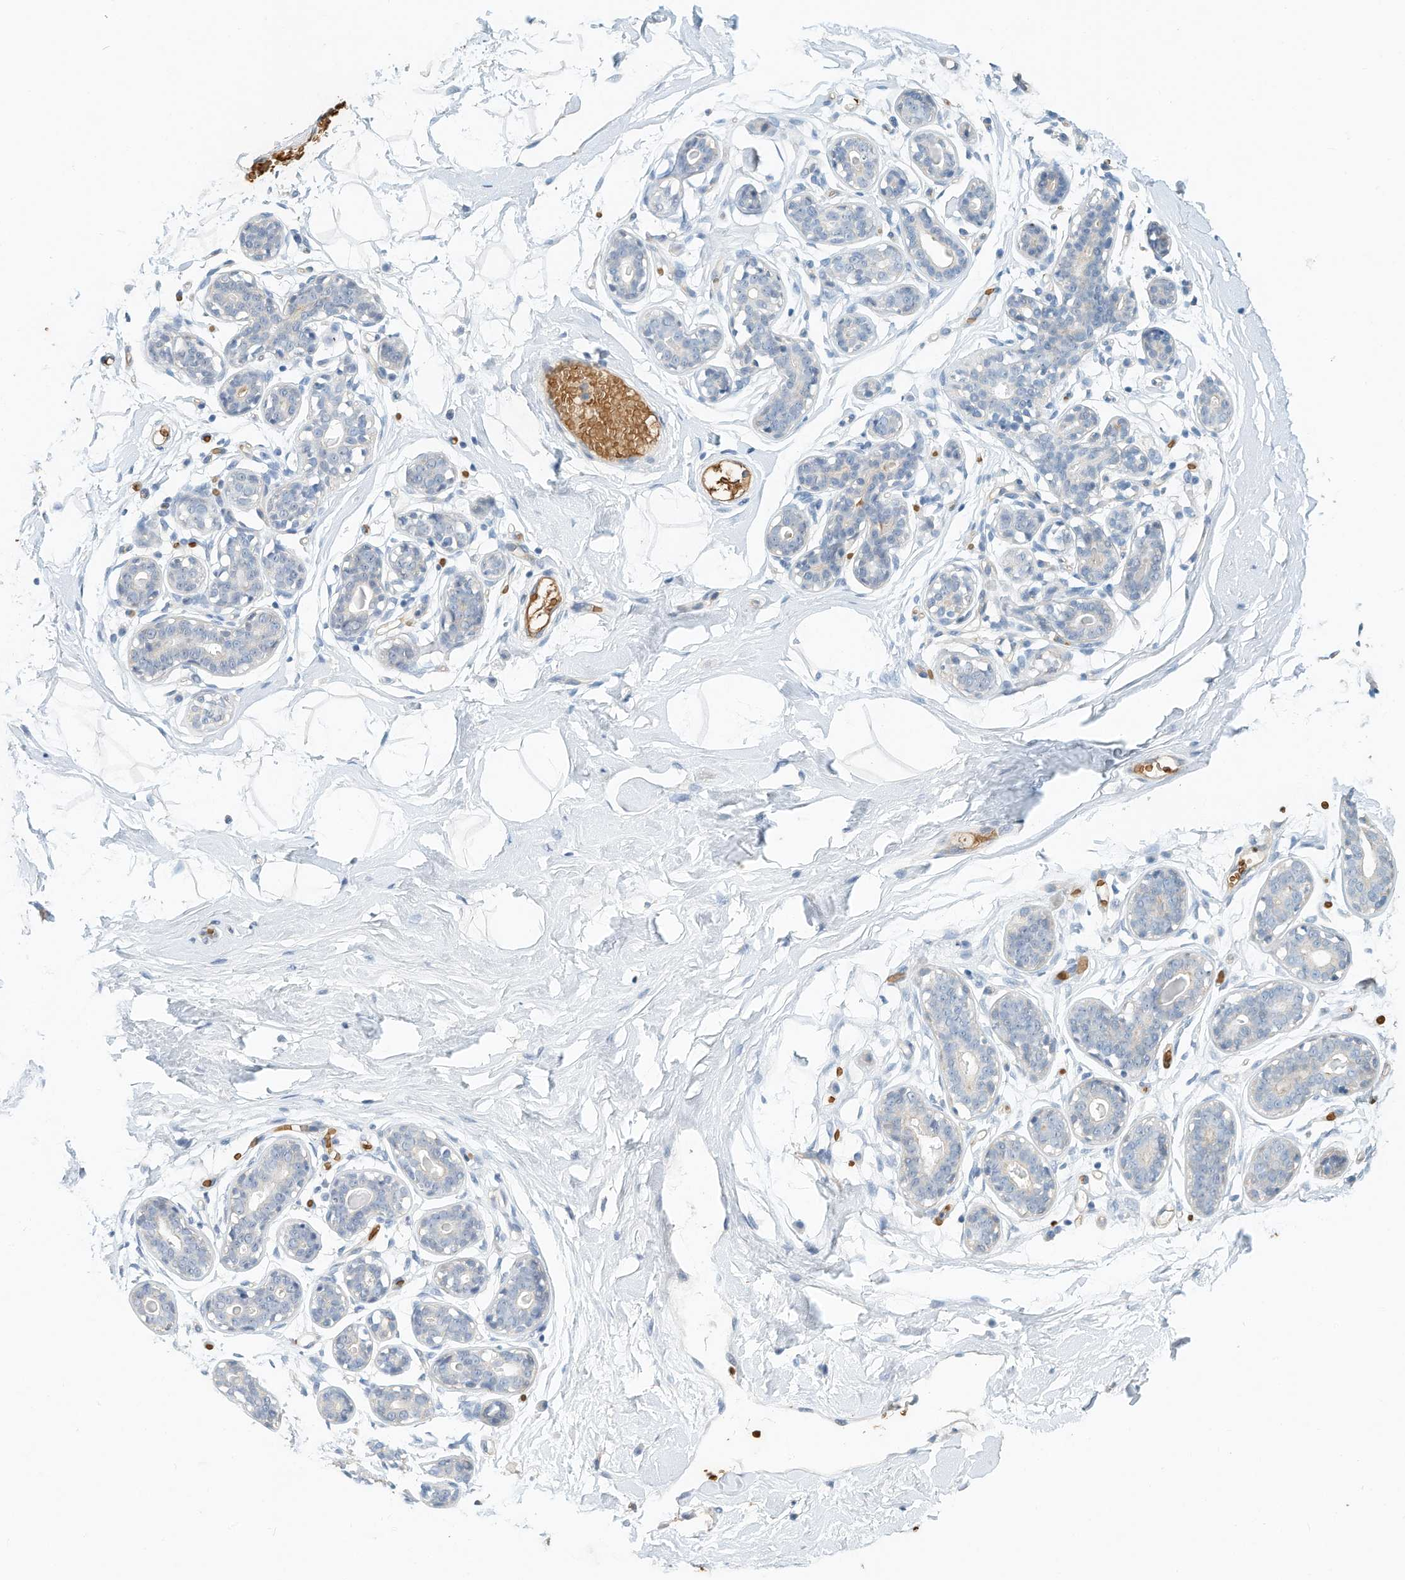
{"staining": {"intensity": "negative", "quantity": "none", "location": "none"}, "tissue": "breast", "cell_type": "Adipocytes", "image_type": "normal", "snomed": [{"axis": "morphology", "description": "Normal tissue, NOS"}, {"axis": "topography", "description": "Breast"}], "caption": "Breast stained for a protein using immunohistochemistry (IHC) demonstrates no positivity adipocytes.", "gene": "RCAN3", "patient": {"sex": "female", "age": 23}}